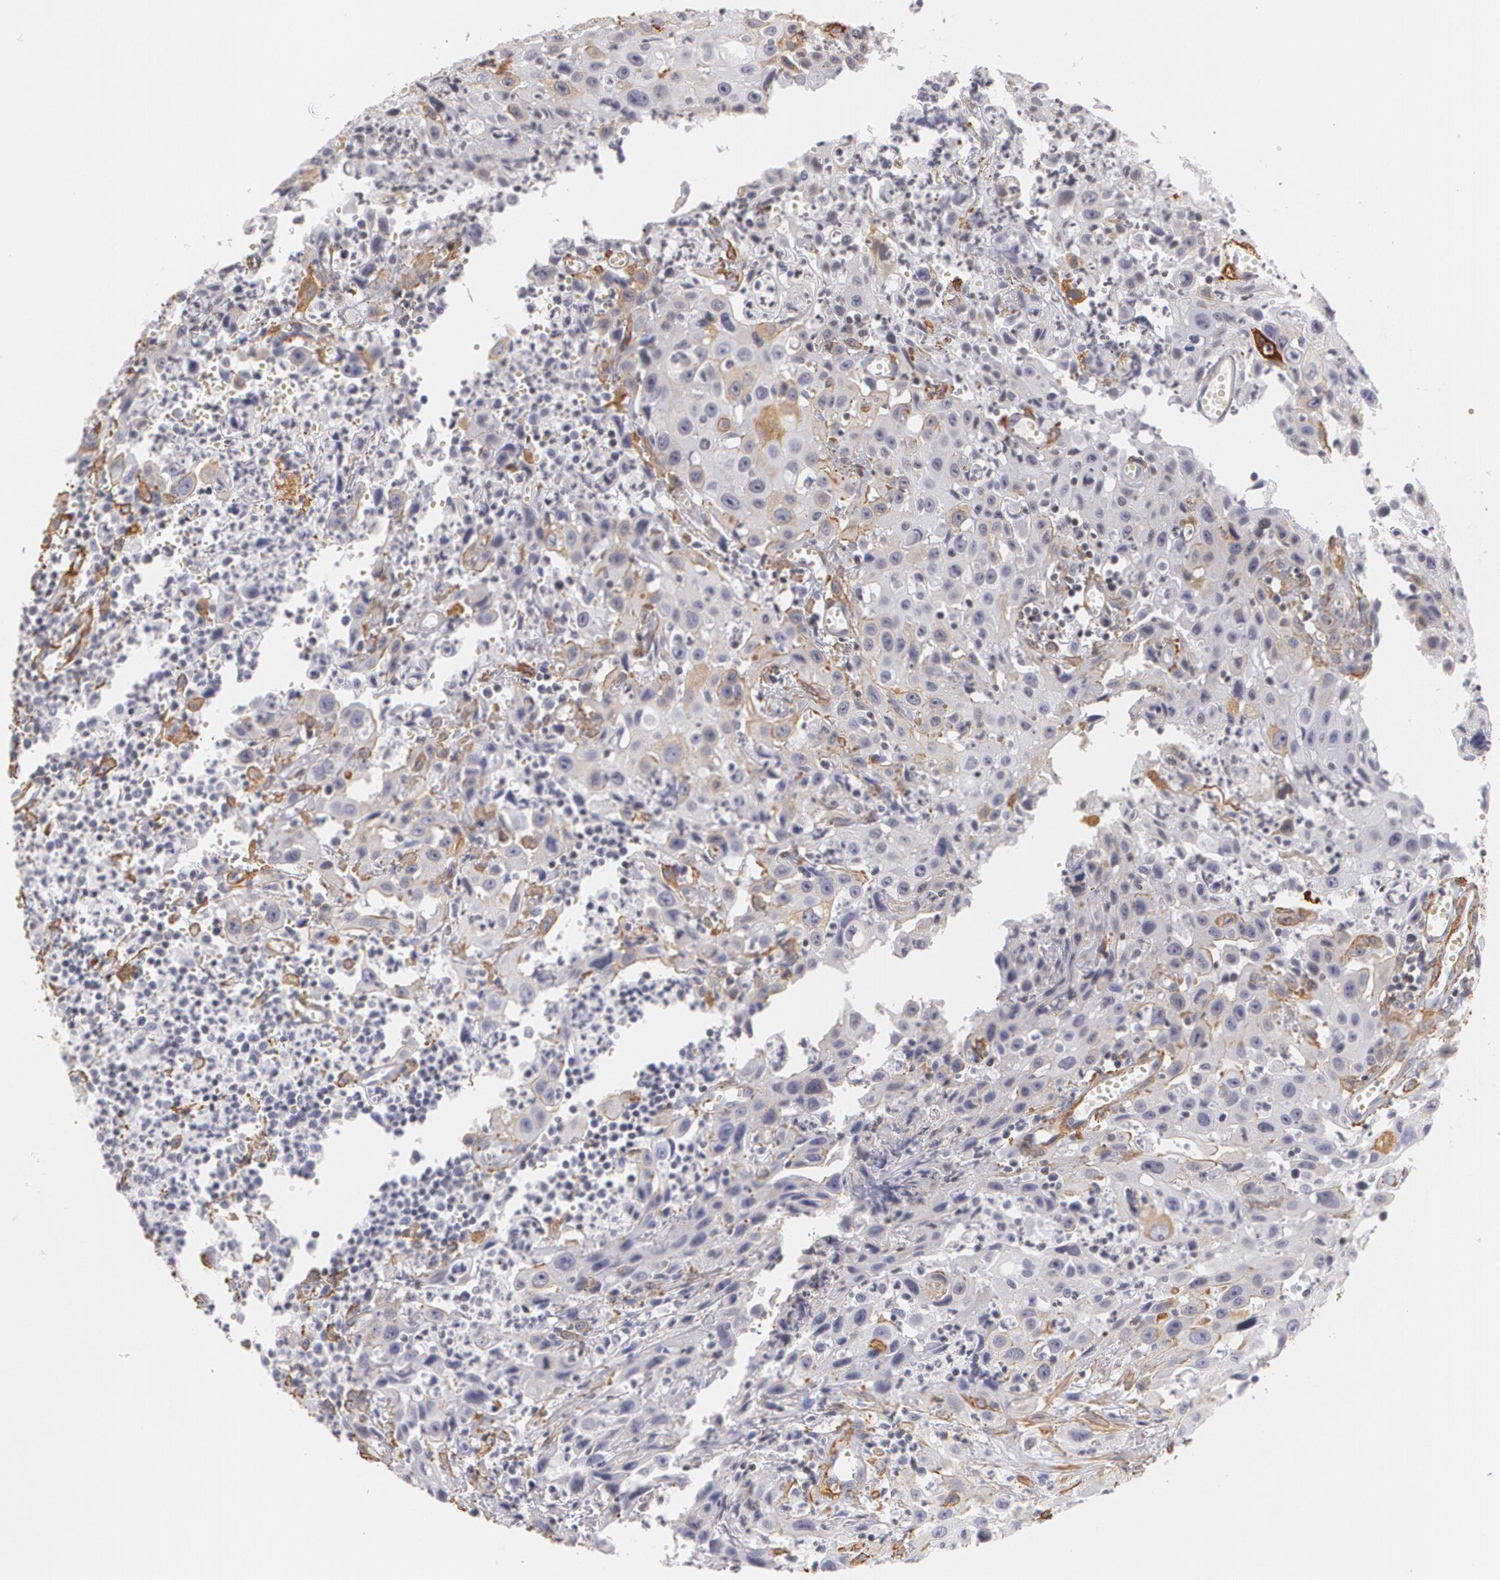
{"staining": {"intensity": "negative", "quantity": "none", "location": "none"}, "tissue": "urothelial cancer", "cell_type": "Tumor cells", "image_type": "cancer", "snomed": [{"axis": "morphology", "description": "Urothelial carcinoma, High grade"}, {"axis": "topography", "description": "Urinary bladder"}], "caption": "An image of urothelial carcinoma (high-grade) stained for a protein displays no brown staining in tumor cells.", "gene": "VAMP1", "patient": {"sex": "male", "age": 66}}